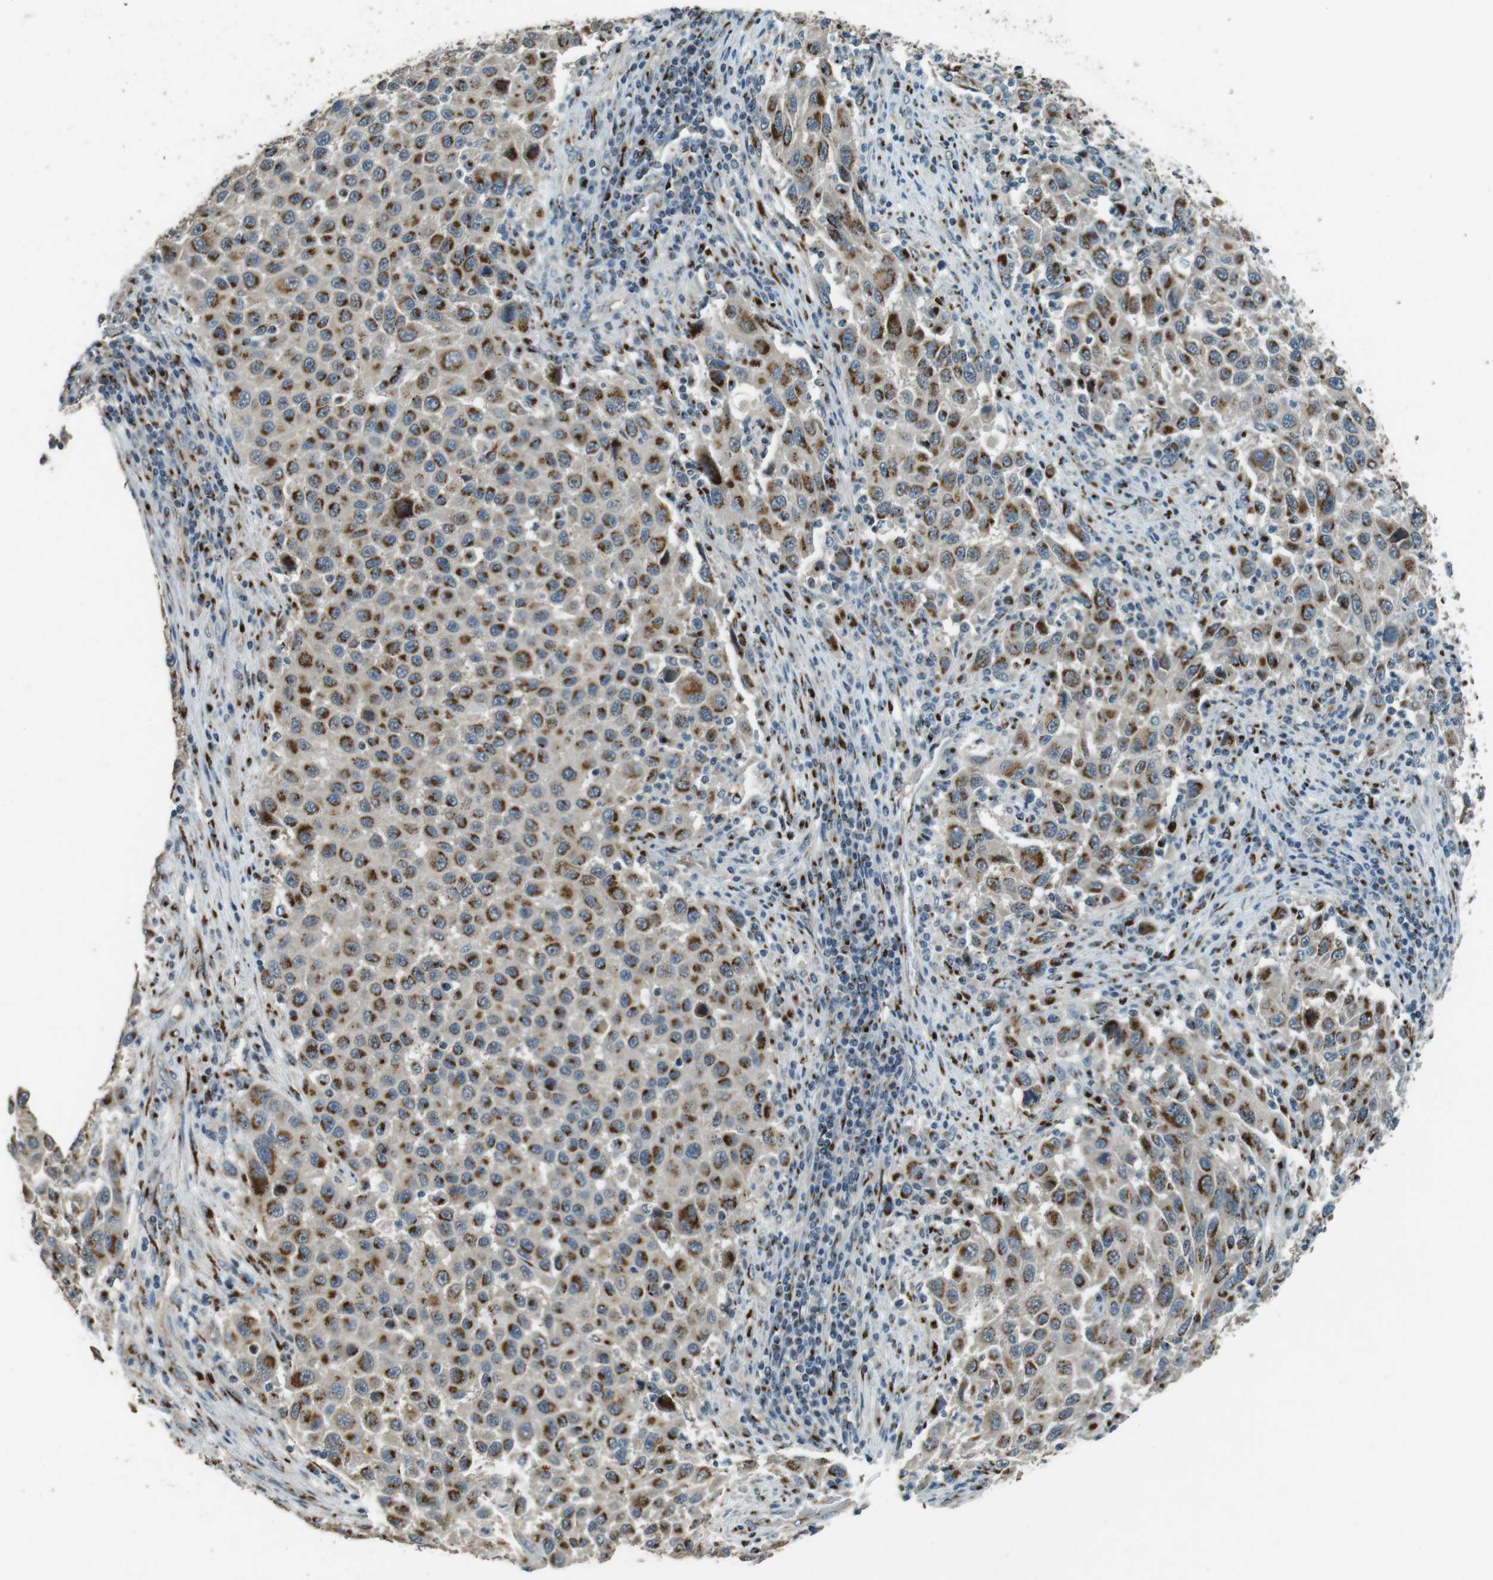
{"staining": {"intensity": "moderate", "quantity": ">75%", "location": "cytoplasmic/membranous"}, "tissue": "melanoma", "cell_type": "Tumor cells", "image_type": "cancer", "snomed": [{"axis": "morphology", "description": "Malignant melanoma, Metastatic site"}, {"axis": "topography", "description": "Lymph node"}], "caption": "Malignant melanoma (metastatic site) stained with DAB immunohistochemistry (IHC) shows medium levels of moderate cytoplasmic/membranous expression in about >75% of tumor cells.", "gene": "TMEM115", "patient": {"sex": "male", "age": 61}}